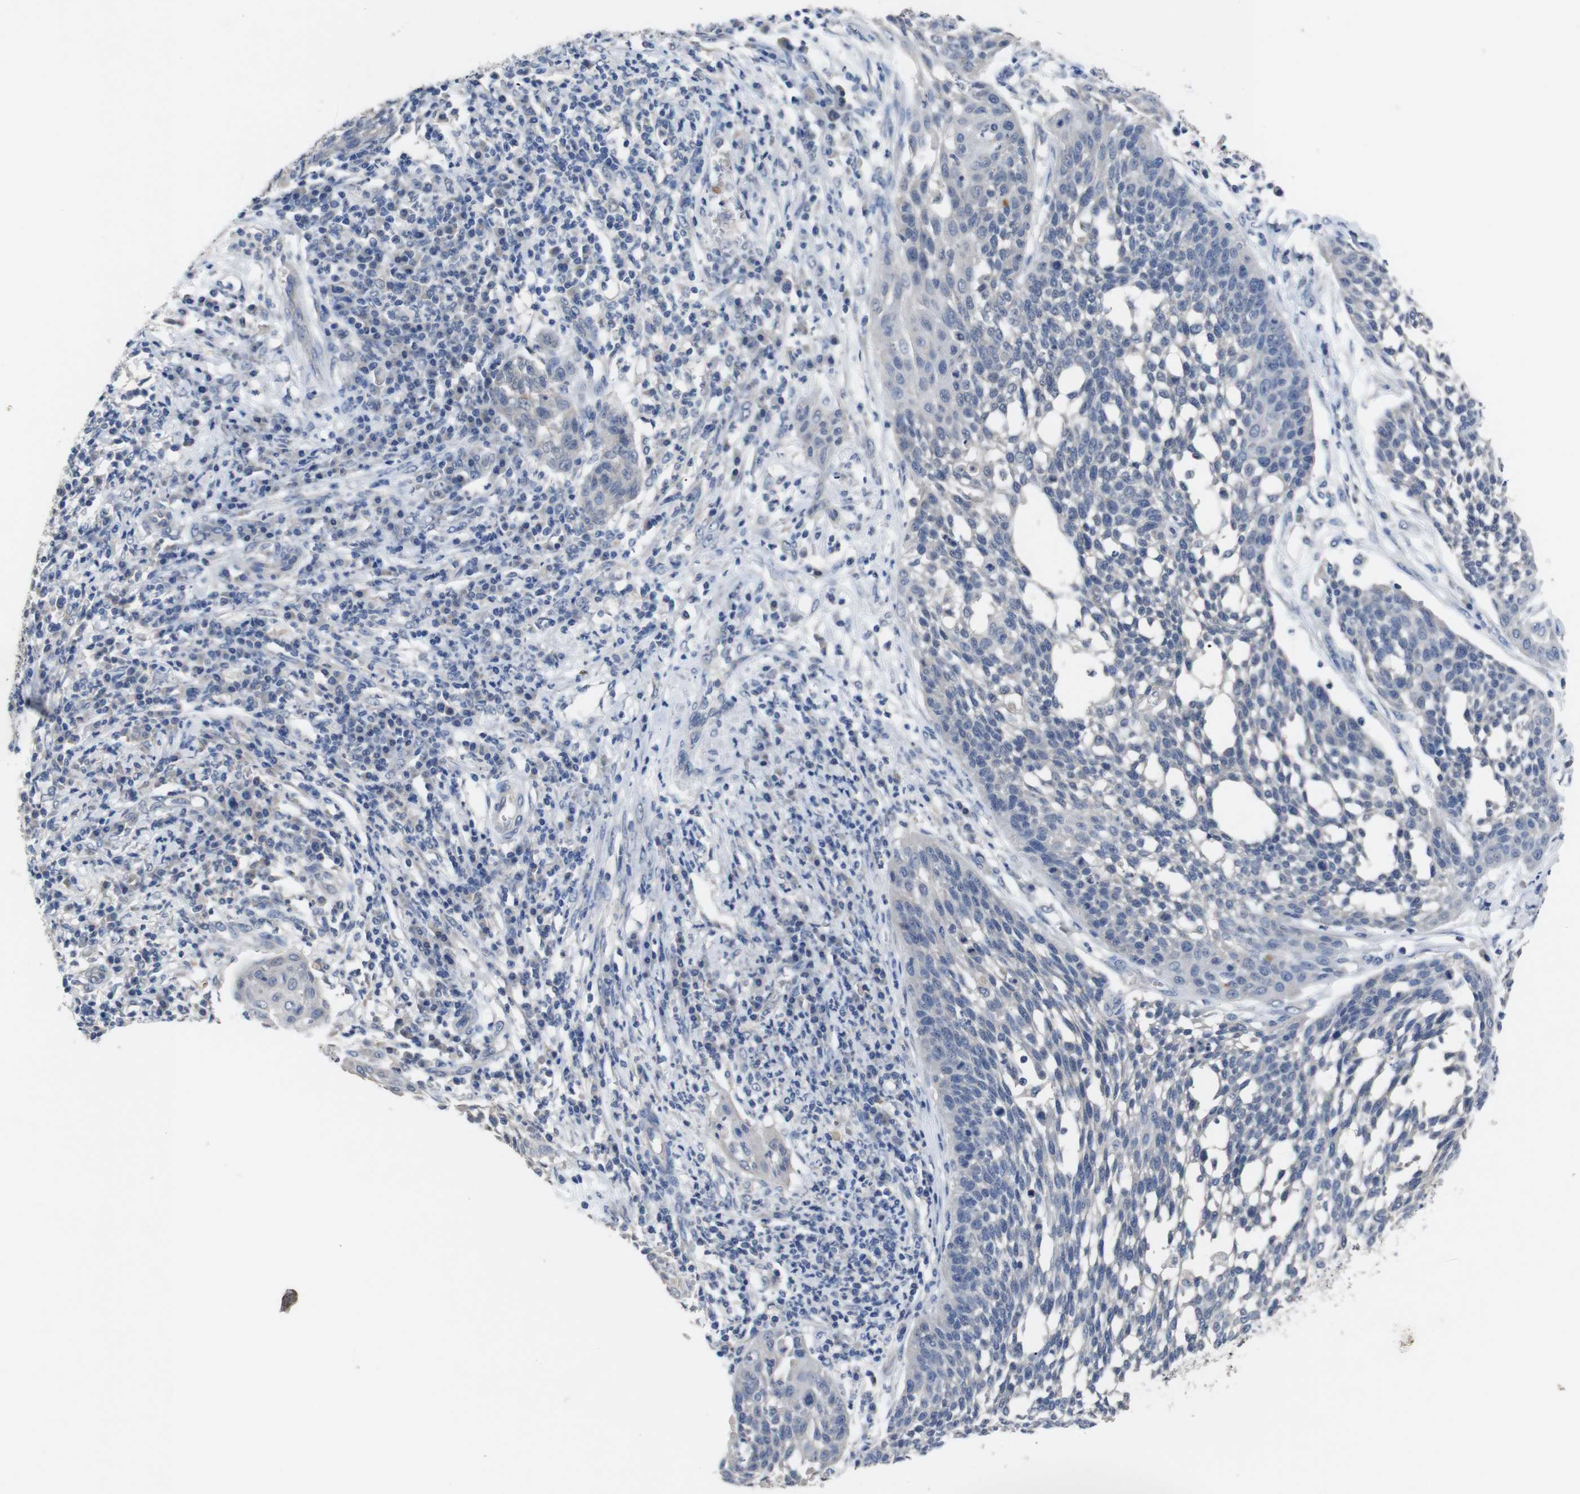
{"staining": {"intensity": "negative", "quantity": "none", "location": "none"}, "tissue": "cervical cancer", "cell_type": "Tumor cells", "image_type": "cancer", "snomed": [{"axis": "morphology", "description": "Squamous cell carcinoma, NOS"}, {"axis": "topography", "description": "Cervix"}], "caption": "This is an IHC micrograph of cervical squamous cell carcinoma. There is no positivity in tumor cells.", "gene": "HNF1A", "patient": {"sex": "female", "age": 34}}